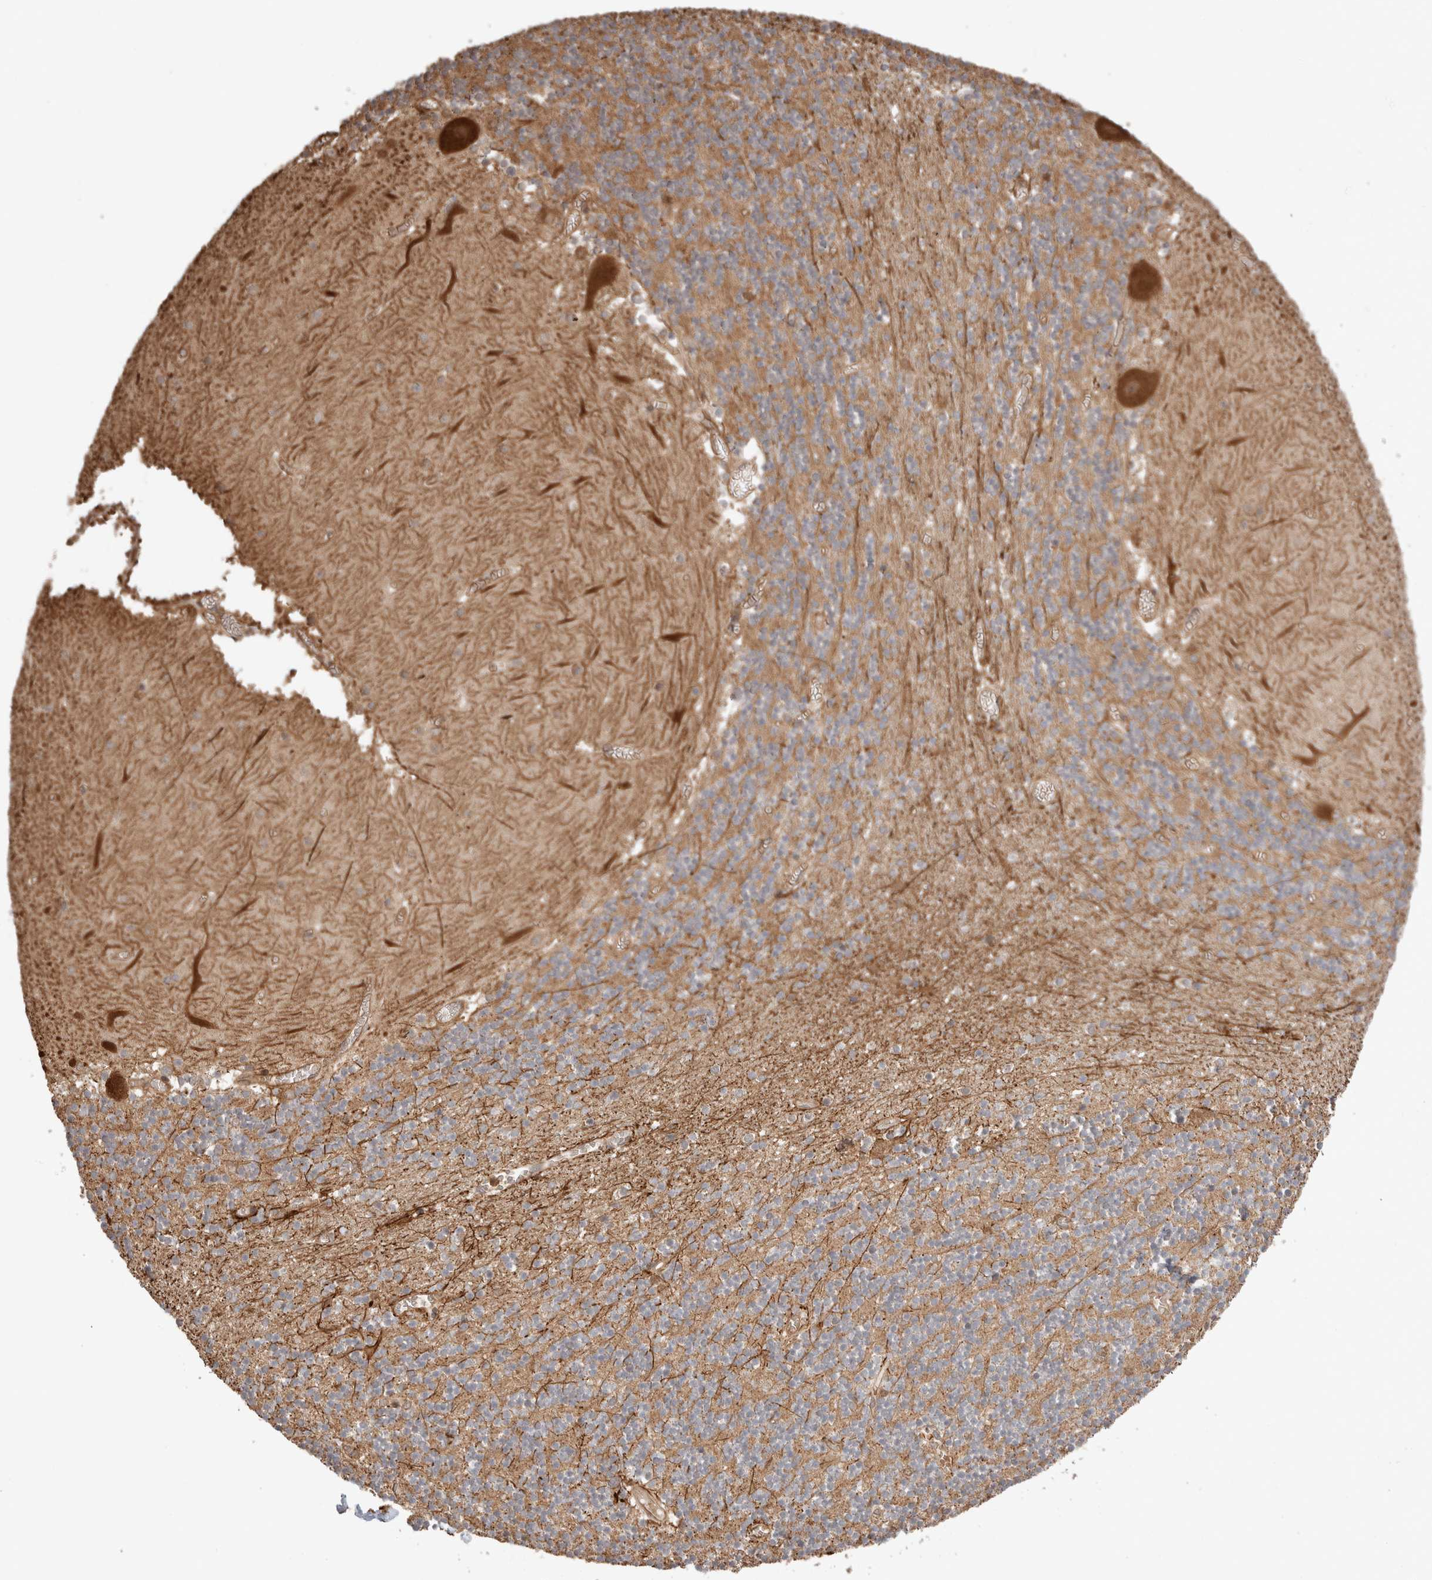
{"staining": {"intensity": "moderate", "quantity": ">75%", "location": "cytoplasmic/membranous"}, "tissue": "cerebellum", "cell_type": "Cells in granular layer", "image_type": "normal", "snomed": [{"axis": "morphology", "description": "Normal tissue, NOS"}, {"axis": "topography", "description": "Cerebellum"}], "caption": "An image of cerebellum stained for a protein displays moderate cytoplasmic/membranous brown staining in cells in granular layer. The staining was performed using DAB to visualize the protein expression in brown, while the nuclei were stained in blue with hematoxylin (Magnification: 20x).", "gene": "ZNF649", "patient": {"sex": "female", "age": 28}}